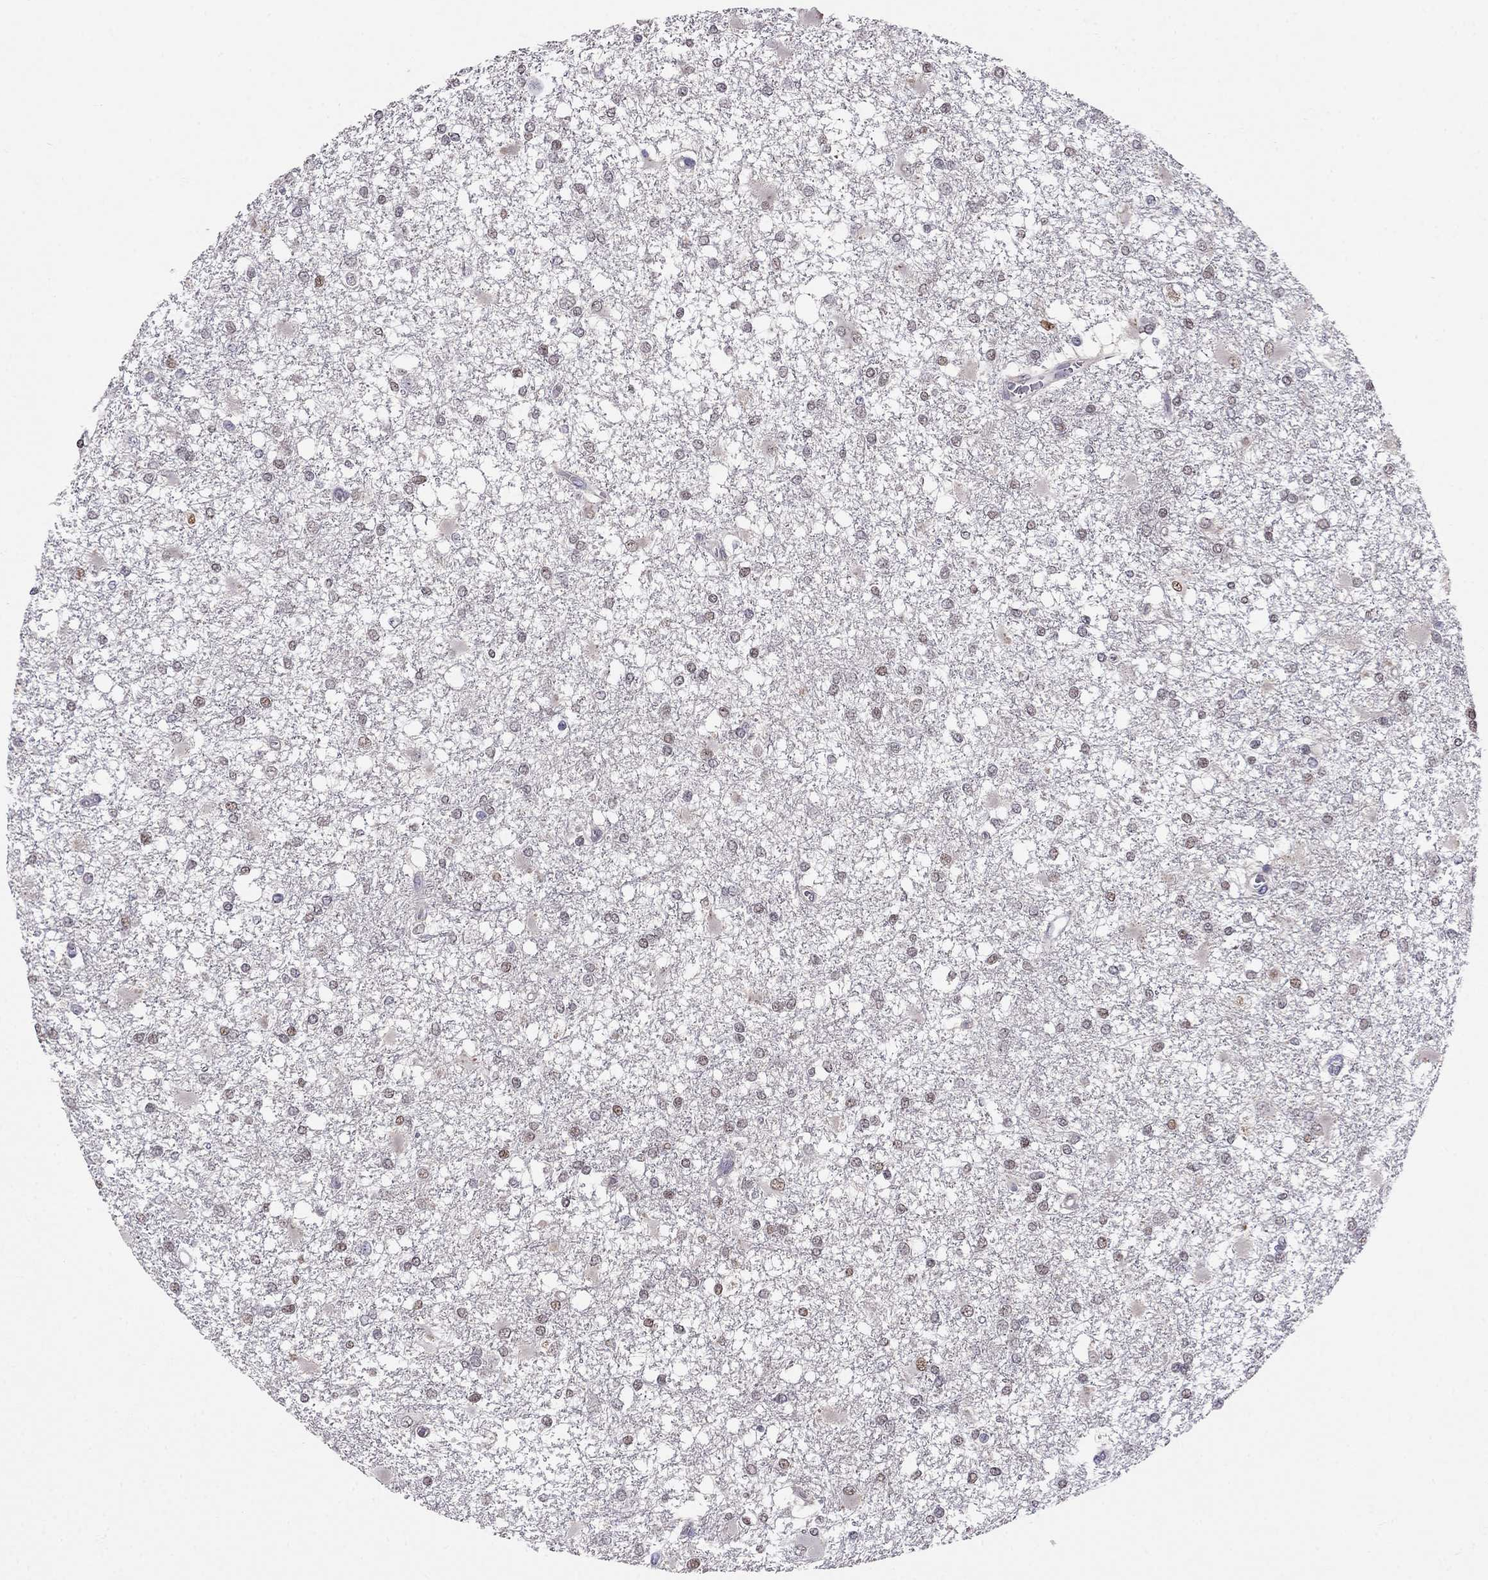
{"staining": {"intensity": "negative", "quantity": "none", "location": "none"}, "tissue": "glioma", "cell_type": "Tumor cells", "image_type": "cancer", "snomed": [{"axis": "morphology", "description": "Glioma, malignant, High grade"}, {"axis": "topography", "description": "Cerebral cortex"}], "caption": "A high-resolution image shows IHC staining of glioma, which displays no significant expression in tumor cells. The staining was performed using DAB (3,3'-diaminobenzidine) to visualize the protein expression in brown, while the nuclei were stained in blue with hematoxylin (Magnification: 20x).", "gene": "LRRC39", "patient": {"sex": "male", "age": 79}}